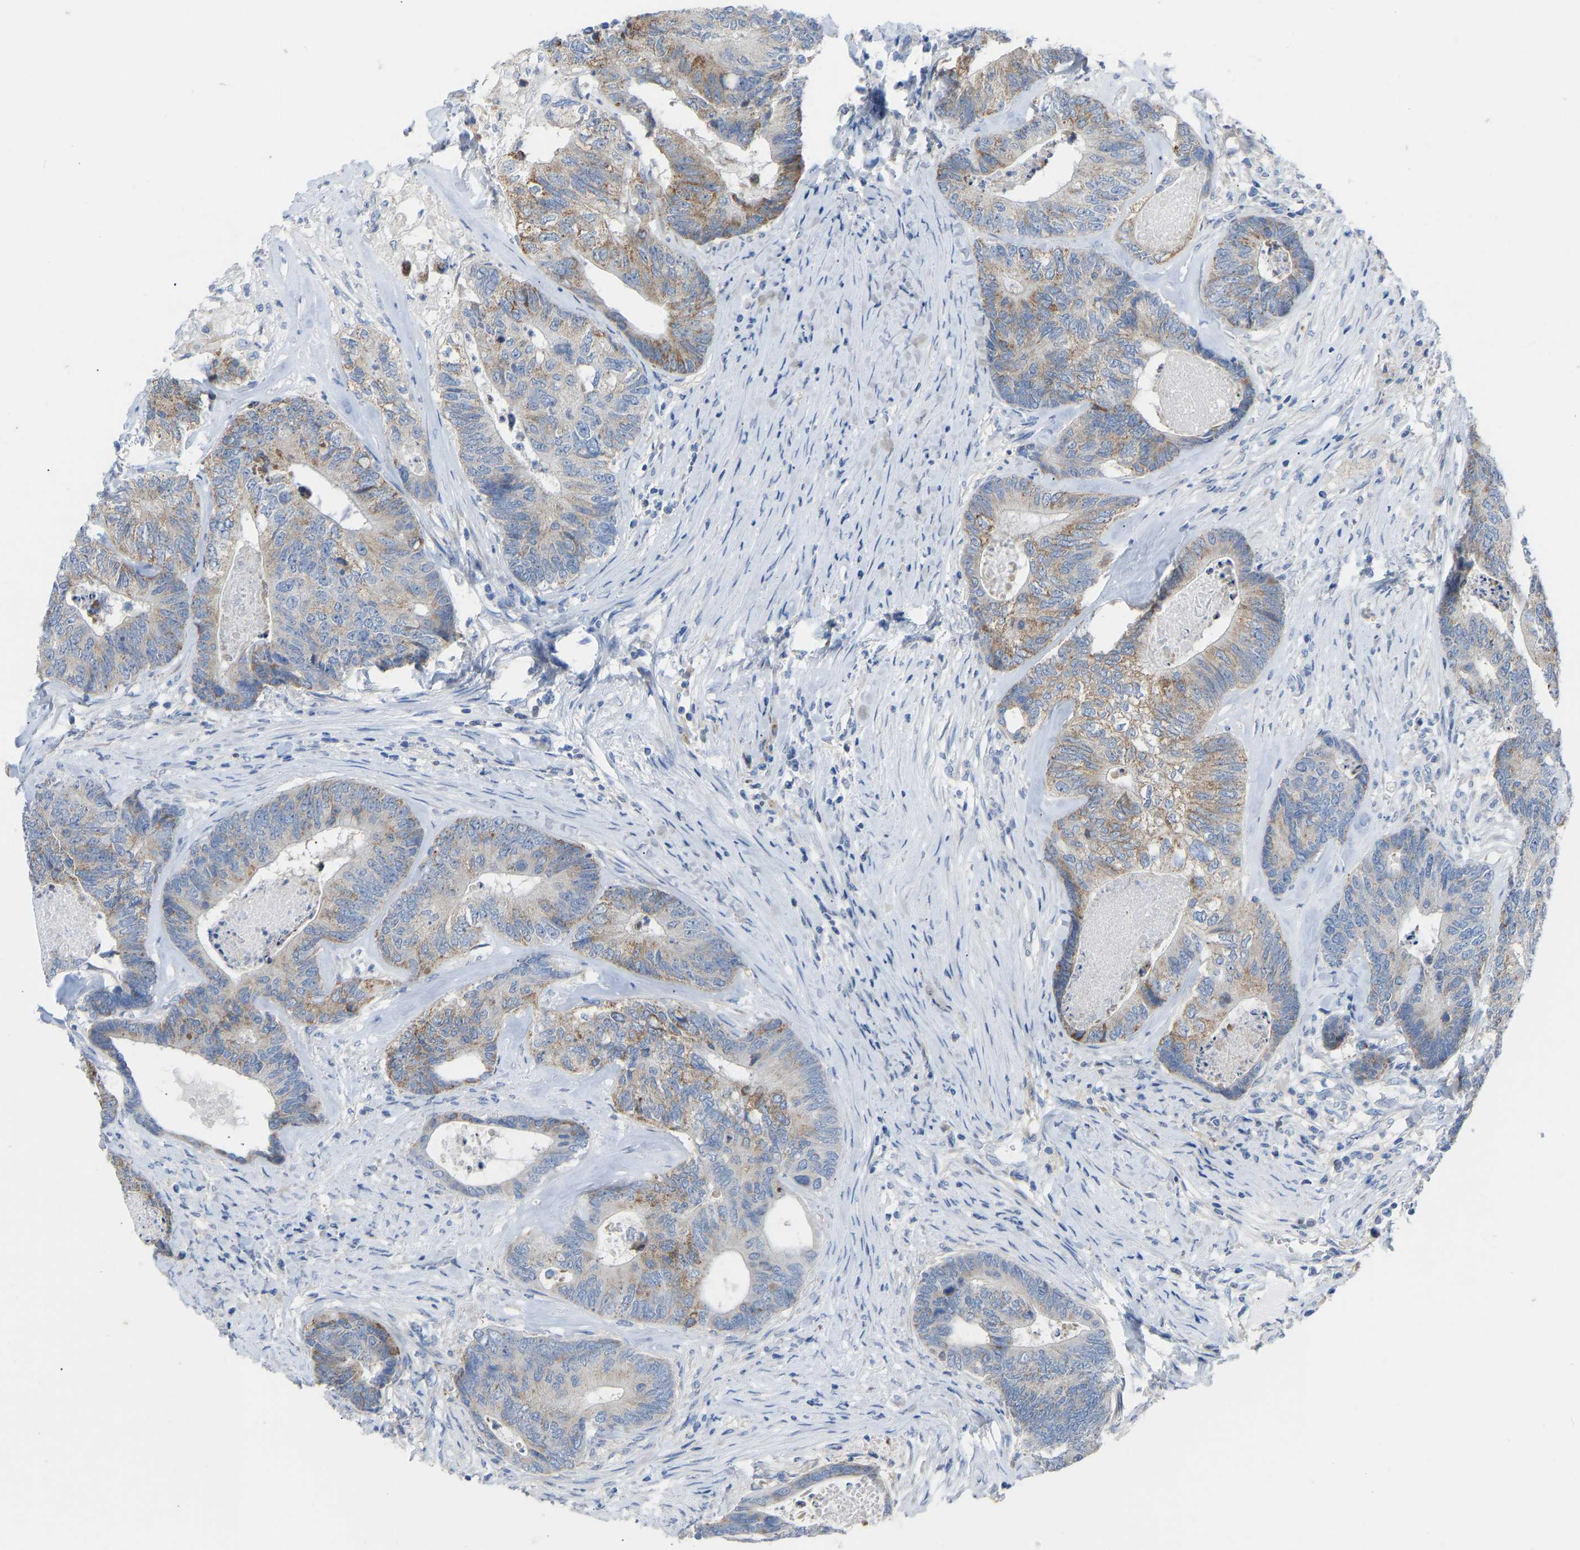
{"staining": {"intensity": "moderate", "quantity": "25%-75%", "location": "cytoplasmic/membranous"}, "tissue": "colorectal cancer", "cell_type": "Tumor cells", "image_type": "cancer", "snomed": [{"axis": "morphology", "description": "Adenocarcinoma, NOS"}, {"axis": "topography", "description": "Colon"}], "caption": "About 25%-75% of tumor cells in human adenocarcinoma (colorectal) show moderate cytoplasmic/membranous protein positivity as visualized by brown immunohistochemical staining.", "gene": "OLIG2", "patient": {"sex": "female", "age": 67}}